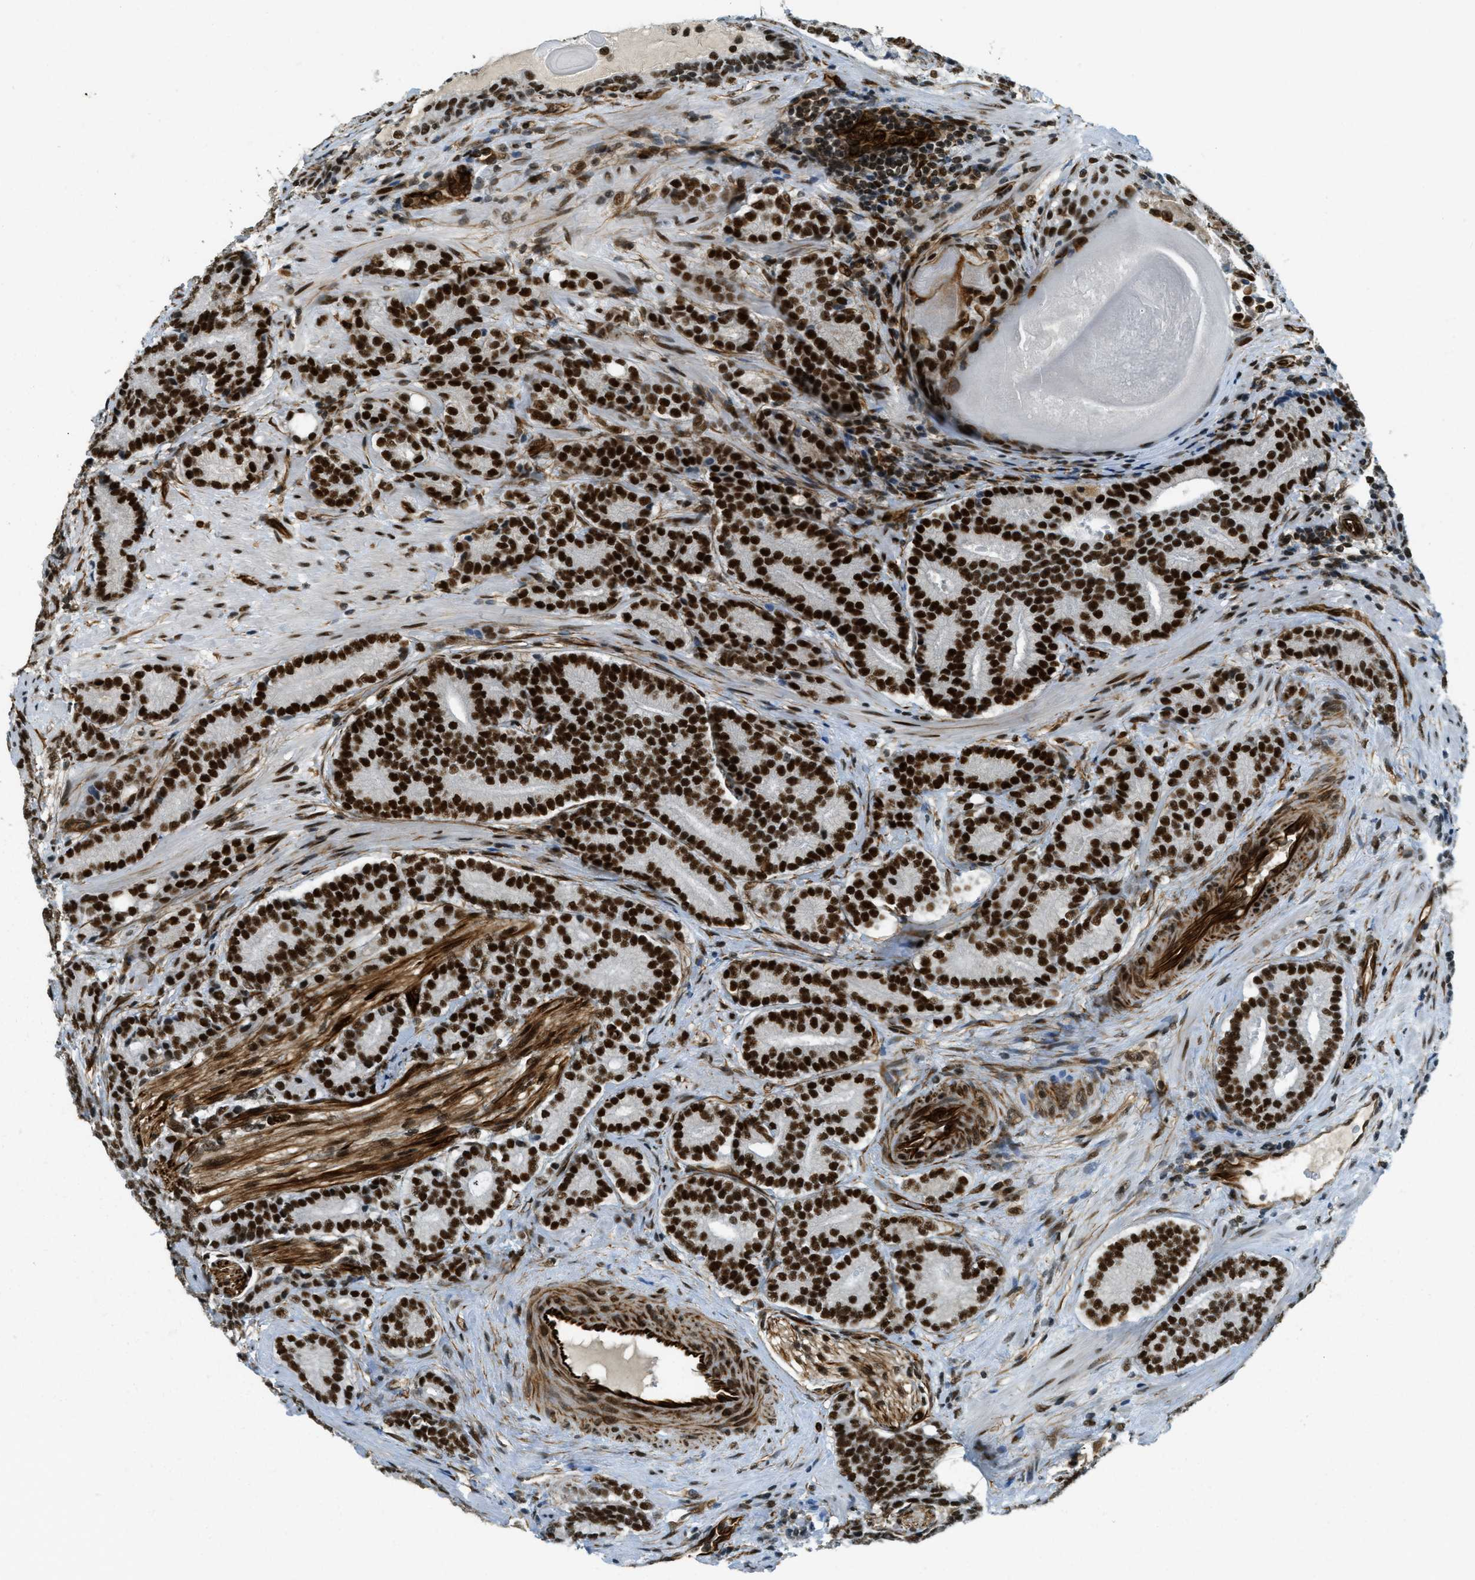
{"staining": {"intensity": "strong", "quantity": ">75%", "location": "nuclear"}, "tissue": "prostate cancer", "cell_type": "Tumor cells", "image_type": "cancer", "snomed": [{"axis": "morphology", "description": "Adenocarcinoma, High grade"}, {"axis": "topography", "description": "Prostate"}], "caption": "Prostate high-grade adenocarcinoma stained with a brown dye shows strong nuclear positive staining in about >75% of tumor cells.", "gene": "ZFR", "patient": {"sex": "male", "age": 61}}